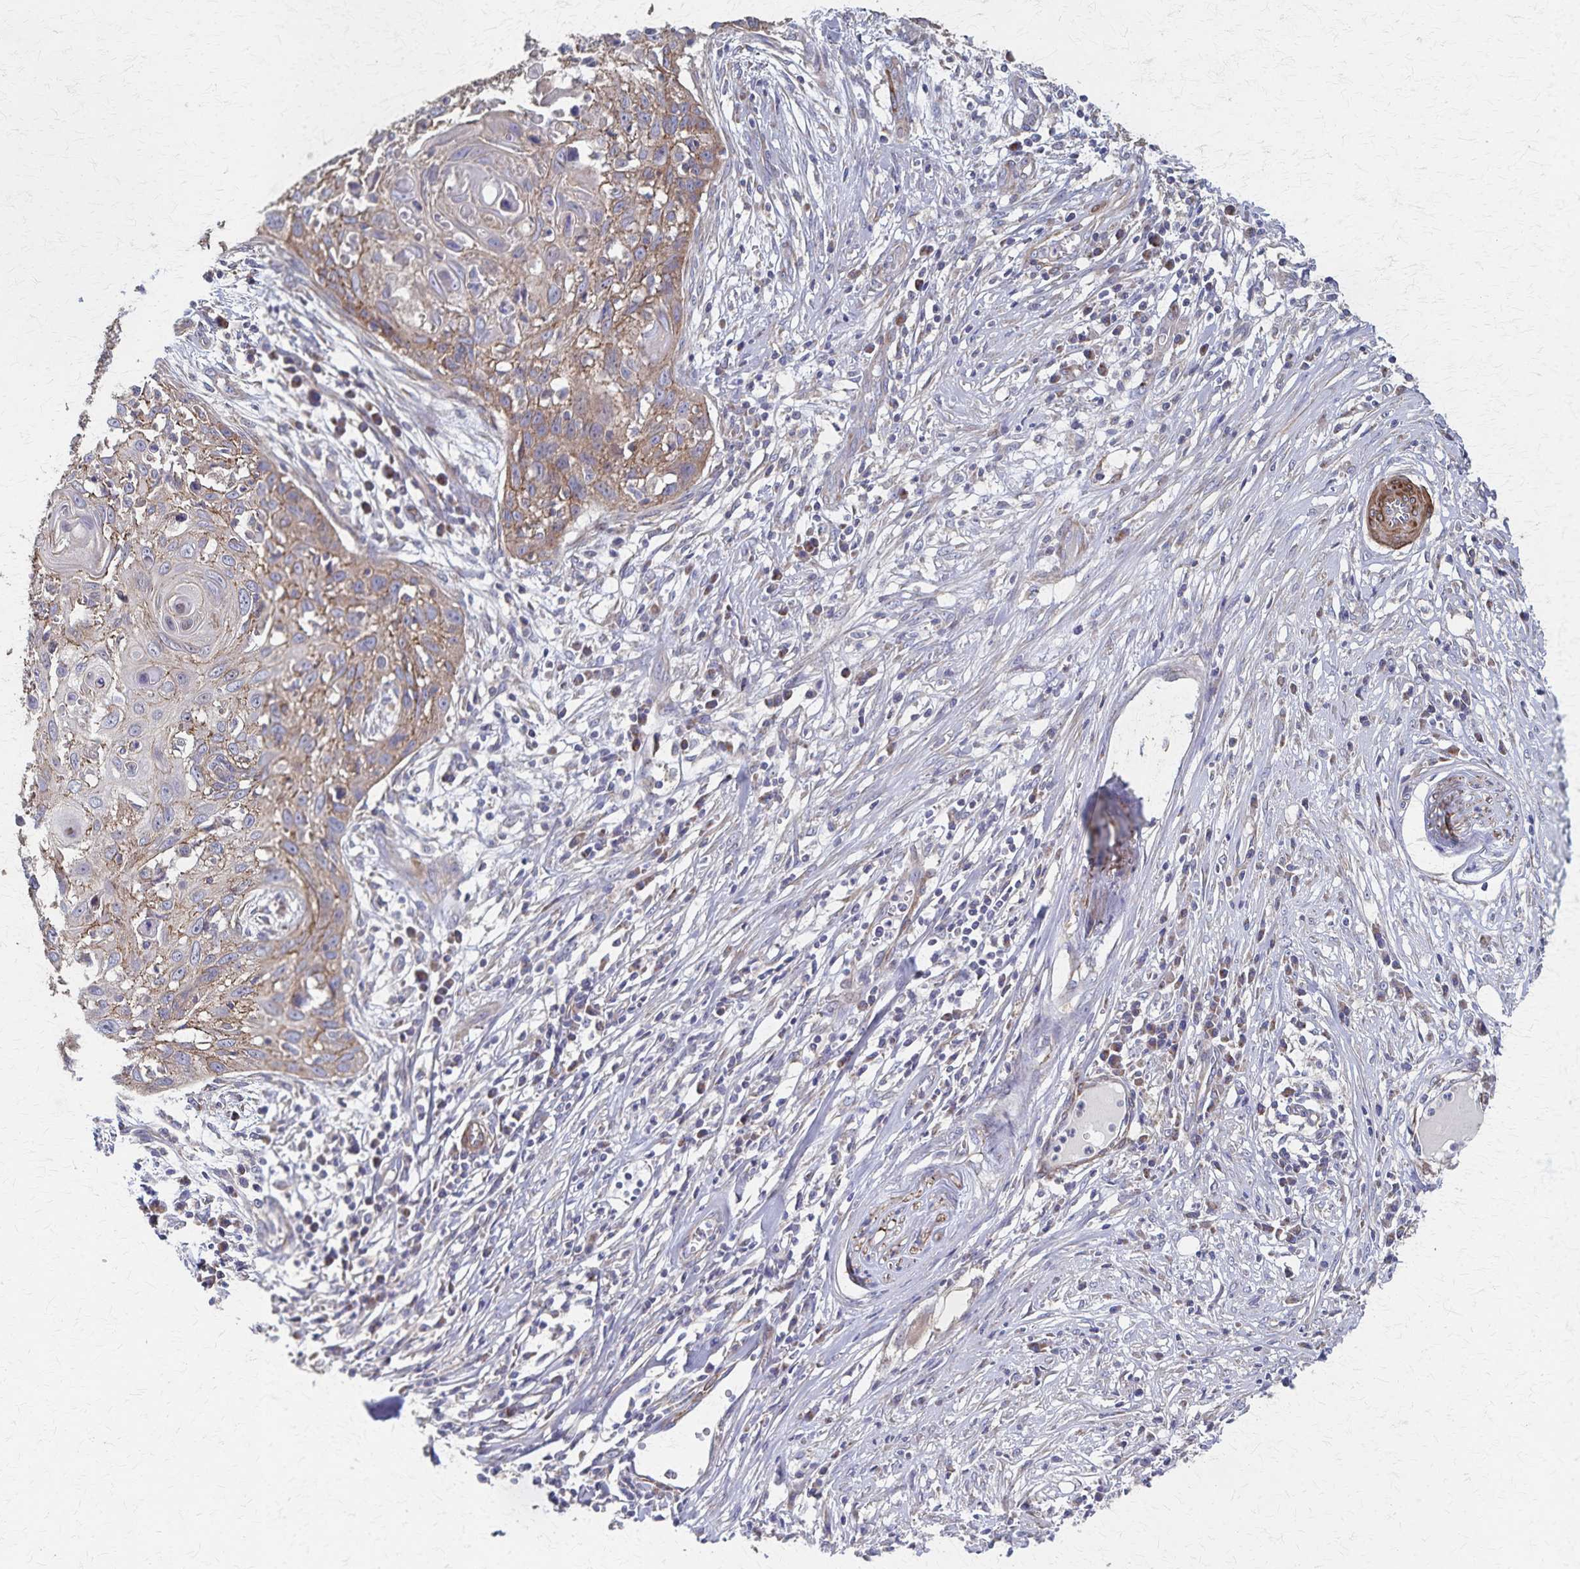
{"staining": {"intensity": "weak", "quantity": "25%-75%", "location": "cytoplasmic/membranous"}, "tissue": "skin cancer", "cell_type": "Tumor cells", "image_type": "cancer", "snomed": [{"axis": "morphology", "description": "Squamous cell carcinoma, NOS"}, {"axis": "topography", "description": "Skin"}, {"axis": "topography", "description": "Vulva"}], "caption": "Immunohistochemistry (IHC) (DAB (3,3'-diaminobenzidine)) staining of skin cancer demonstrates weak cytoplasmic/membranous protein expression in approximately 25%-75% of tumor cells.", "gene": "PGAP2", "patient": {"sex": "female", "age": 83}}